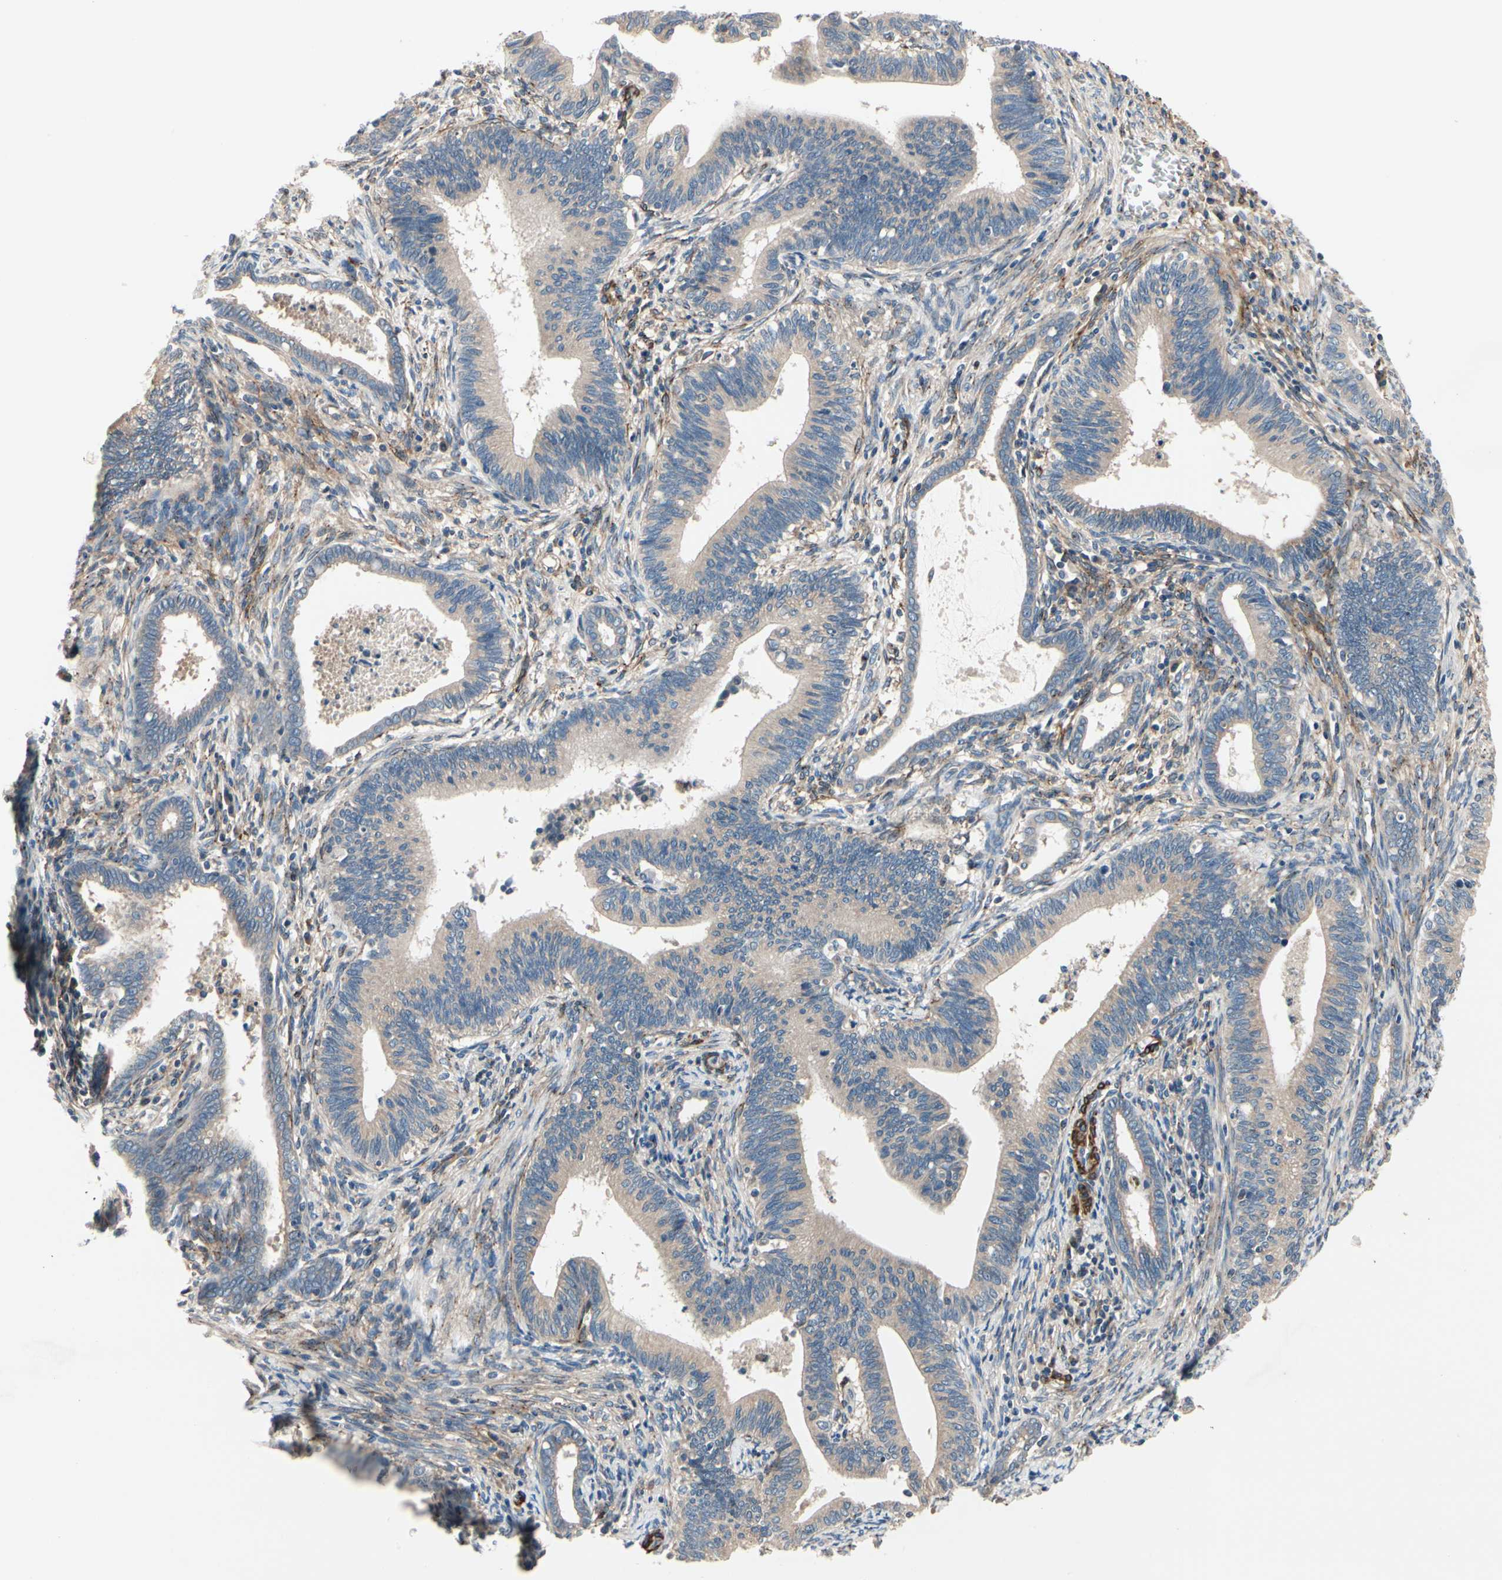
{"staining": {"intensity": "weak", "quantity": "25%-75%", "location": "cytoplasmic/membranous"}, "tissue": "cervical cancer", "cell_type": "Tumor cells", "image_type": "cancer", "snomed": [{"axis": "morphology", "description": "Adenocarcinoma, NOS"}, {"axis": "topography", "description": "Cervix"}], "caption": "IHC of adenocarcinoma (cervical) exhibits low levels of weak cytoplasmic/membranous positivity in about 25%-75% of tumor cells.", "gene": "PRKAR2B", "patient": {"sex": "female", "age": 44}}